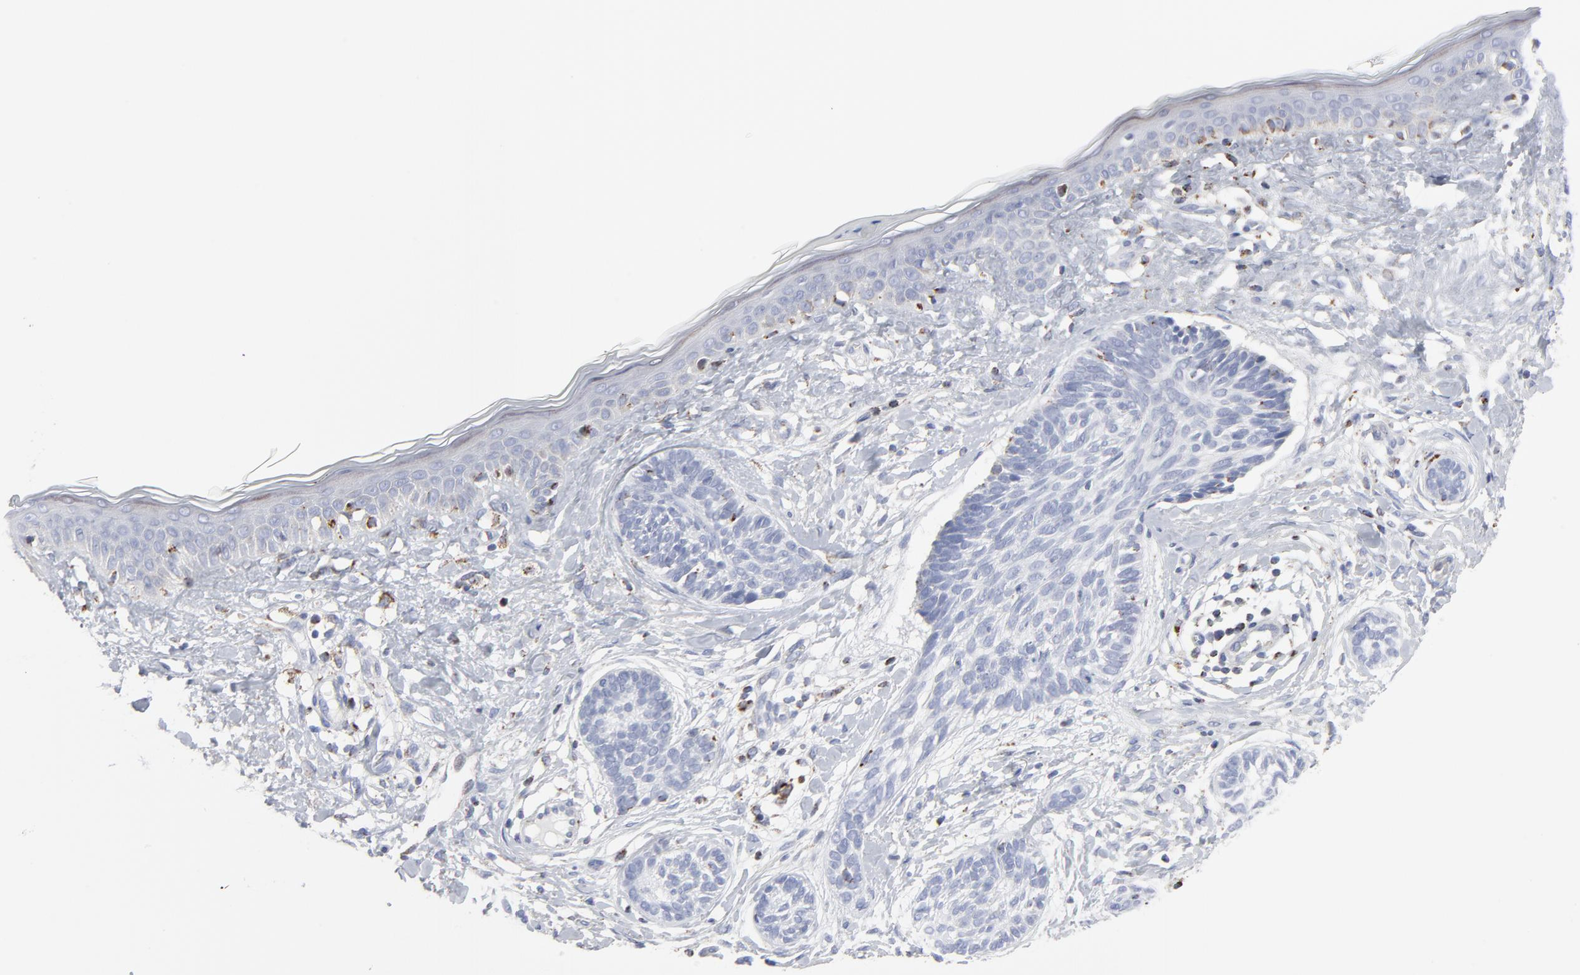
{"staining": {"intensity": "negative", "quantity": "none", "location": "none"}, "tissue": "skin cancer", "cell_type": "Tumor cells", "image_type": "cancer", "snomed": [{"axis": "morphology", "description": "Normal tissue, NOS"}, {"axis": "morphology", "description": "Basal cell carcinoma"}, {"axis": "topography", "description": "Skin"}], "caption": "This image is of basal cell carcinoma (skin) stained with IHC to label a protein in brown with the nuclei are counter-stained blue. There is no positivity in tumor cells. The staining is performed using DAB (3,3'-diaminobenzidine) brown chromogen with nuclei counter-stained in using hematoxylin.", "gene": "TXNRD2", "patient": {"sex": "male", "age": 63}}